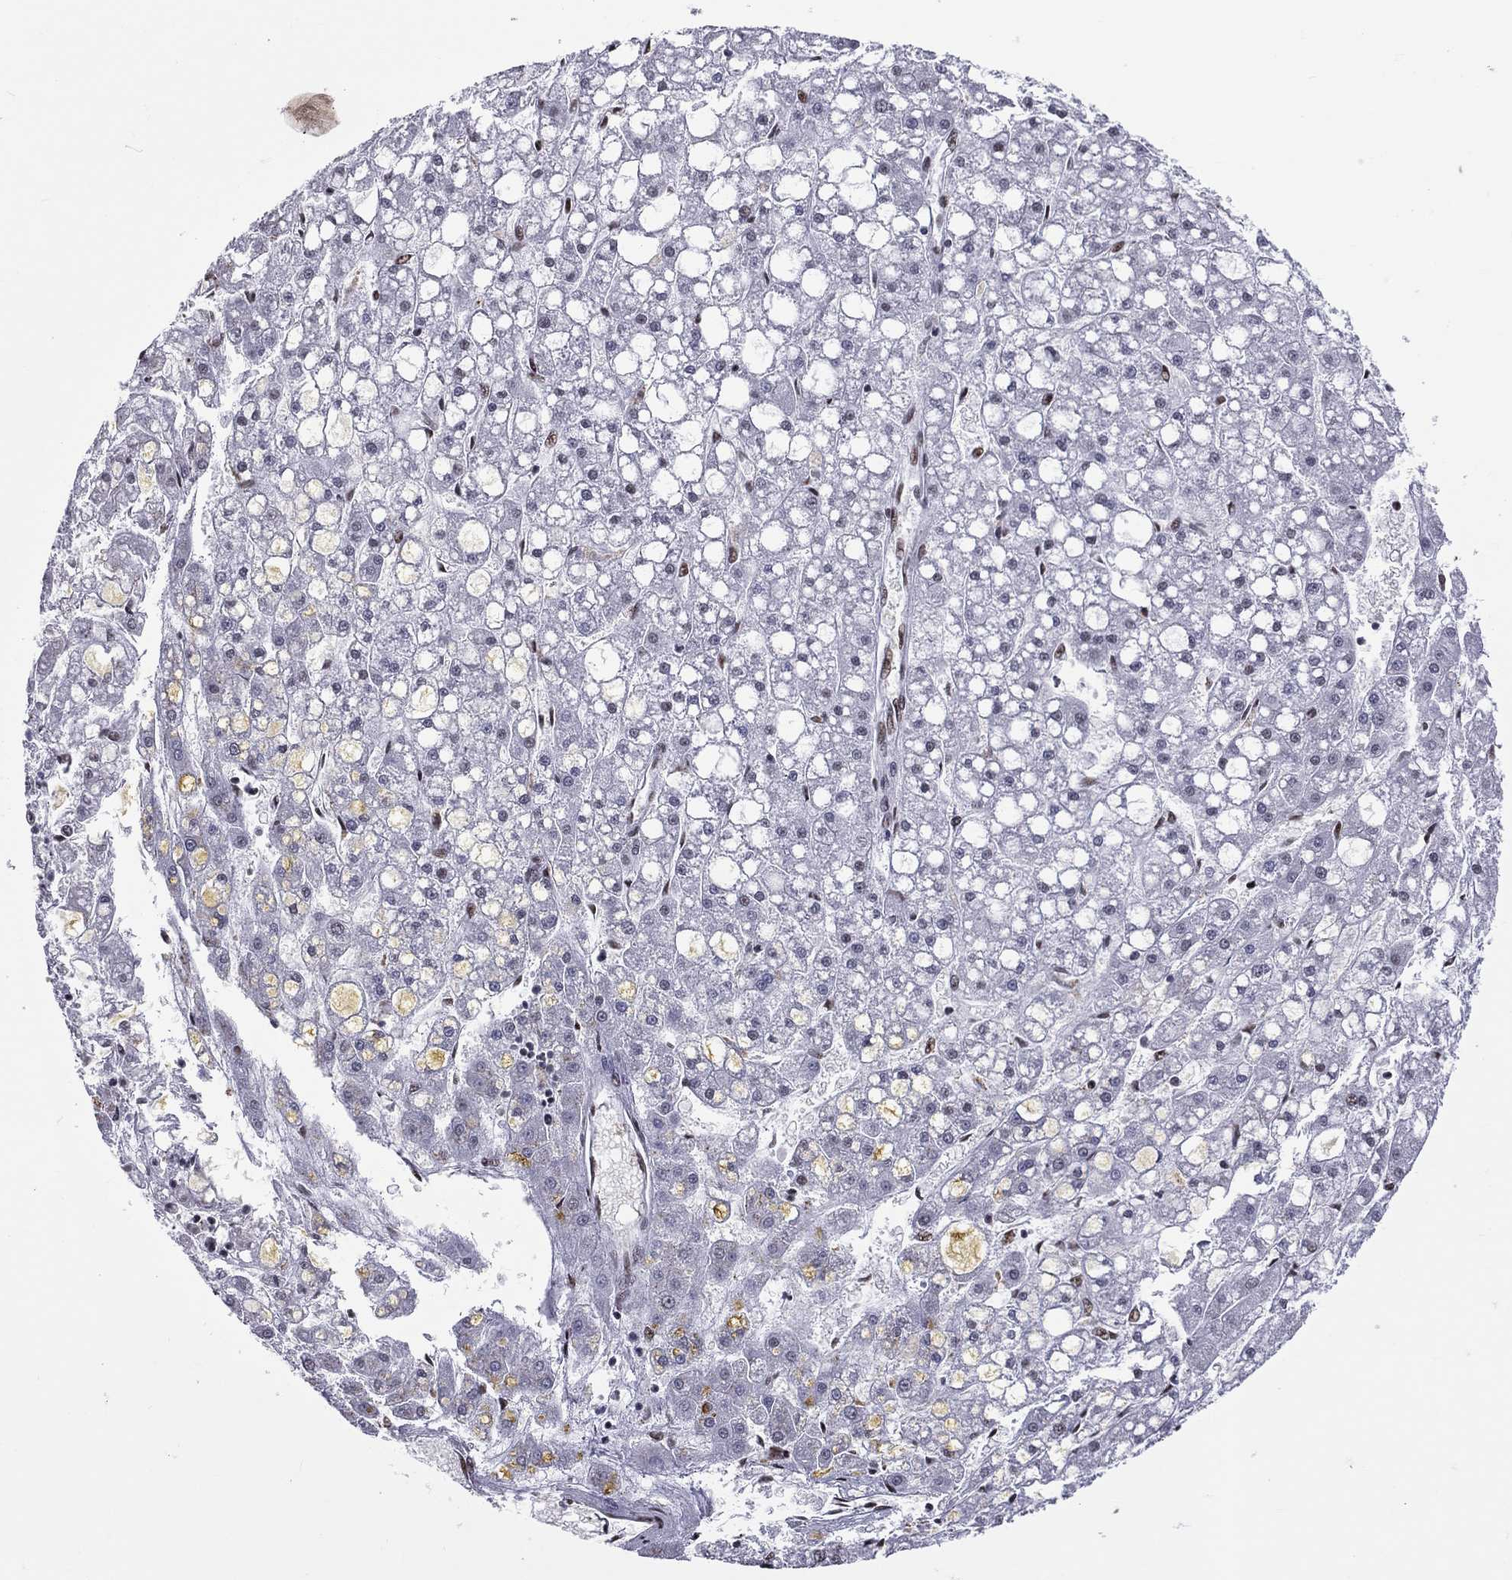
{"staining": {"intensity": "negative", "quantity": "none", "location": "none"}, "tissue": "liver cancer", "cell_type": "Tumor cells", "image_type": "cancer", "snomed": [{"axis": "morphology", "description": "Carcinoma, Hepatocellular, NOS"}, {"axis": "topography", "description": "Liver"}], "caption": "The micrograph exhibits no staining of tumor cells in liver hepatocellular carcinoma.", "gene": "ZNF7", "patient": {"sex": "male", "age": 67}}